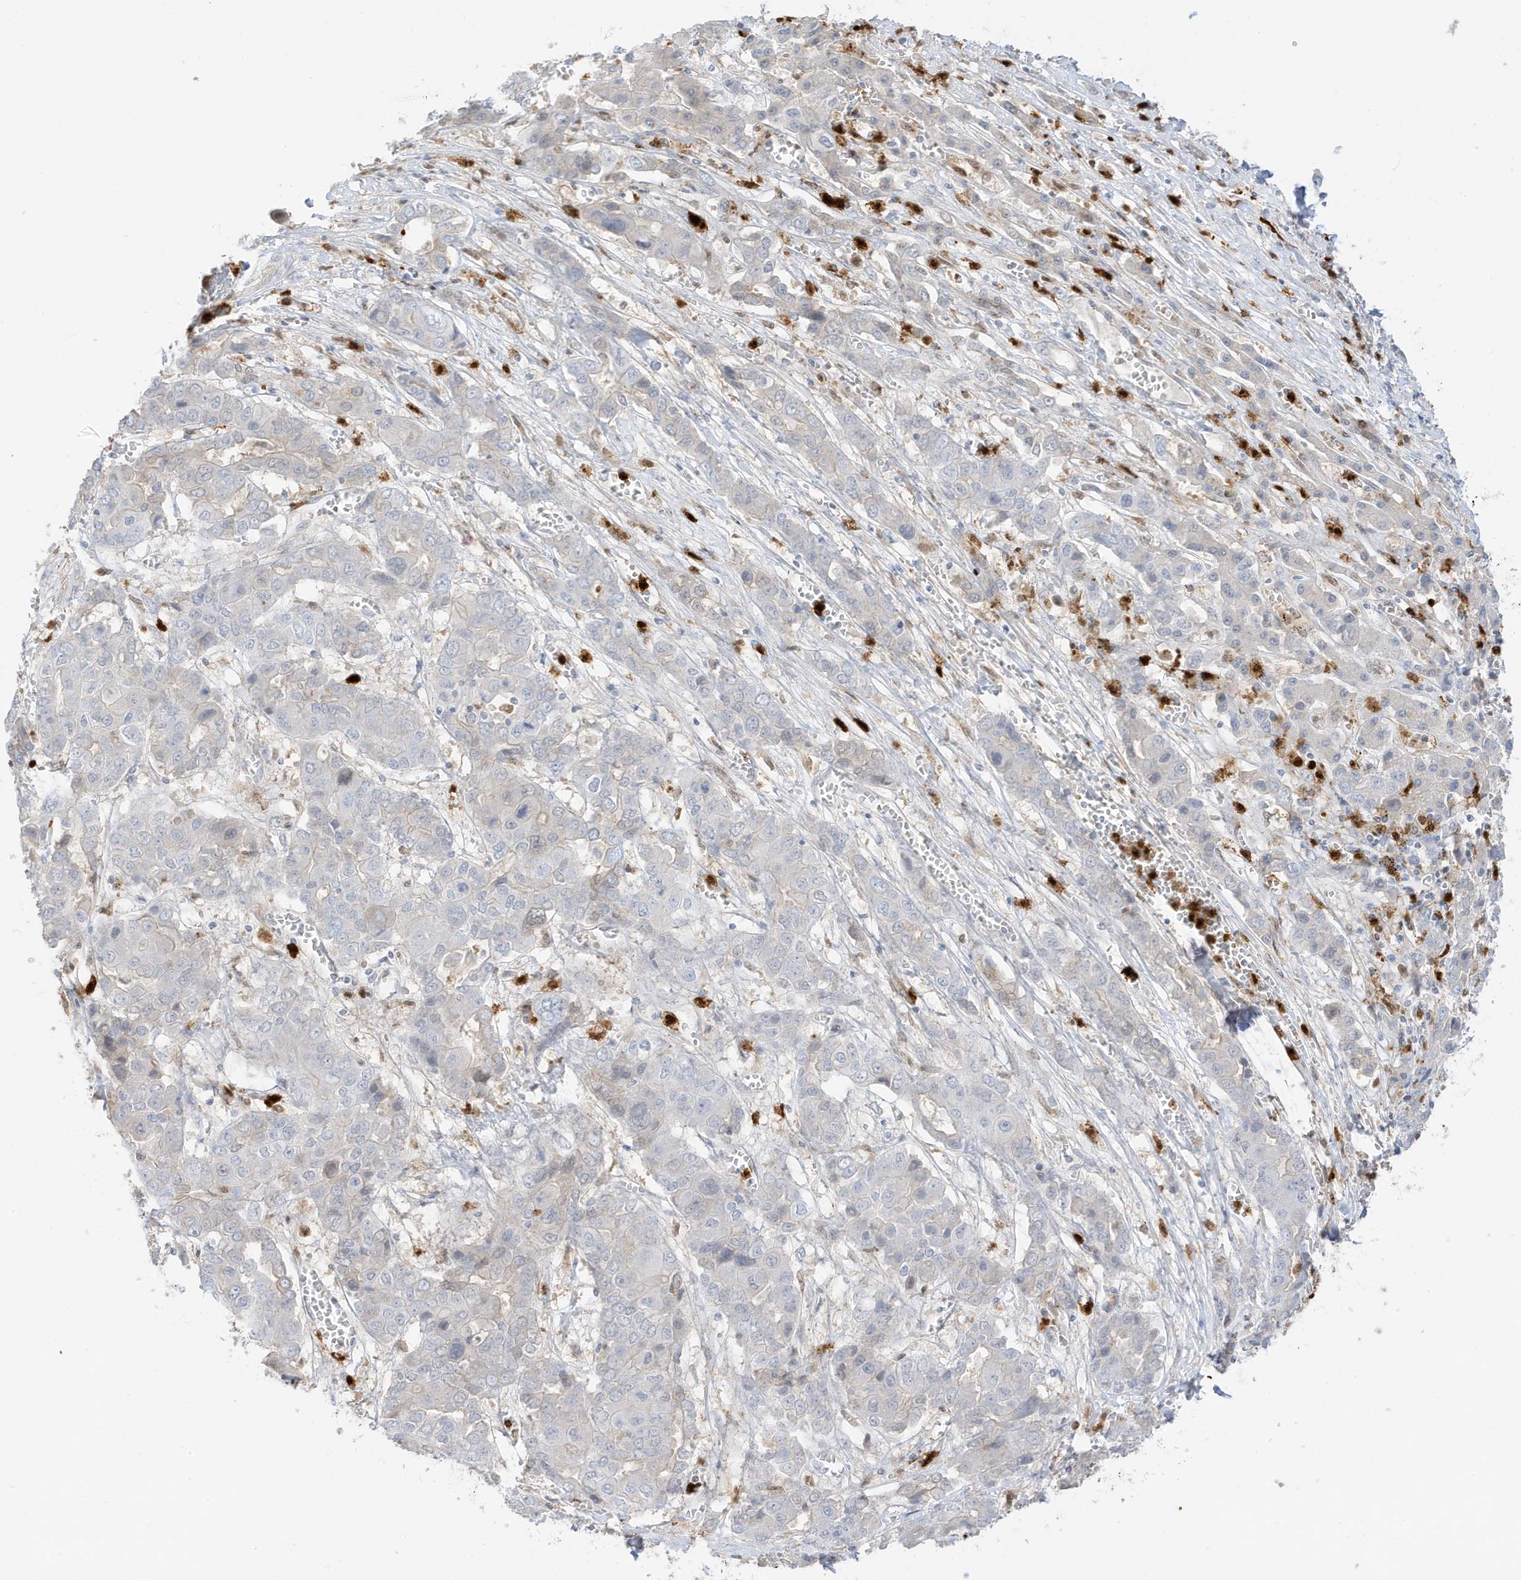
{"staining": {"intensity": "negative", "quantity": "none", "location": "none"}, "tissue": "liver cancer", "cell_type": "Tumor cells", "image_type": "cancer", "snomed": [{"axis": "morphology", "description": "Cholangiocarcinoma"}, {"axis": "topography", "description": "Liver"}], "caption": "DAB immunohistochemical staining of liver cancer displays no significant staining in tumor cells.", "gene": "GCA", "patient": {"sex": "male", "age": 67}}